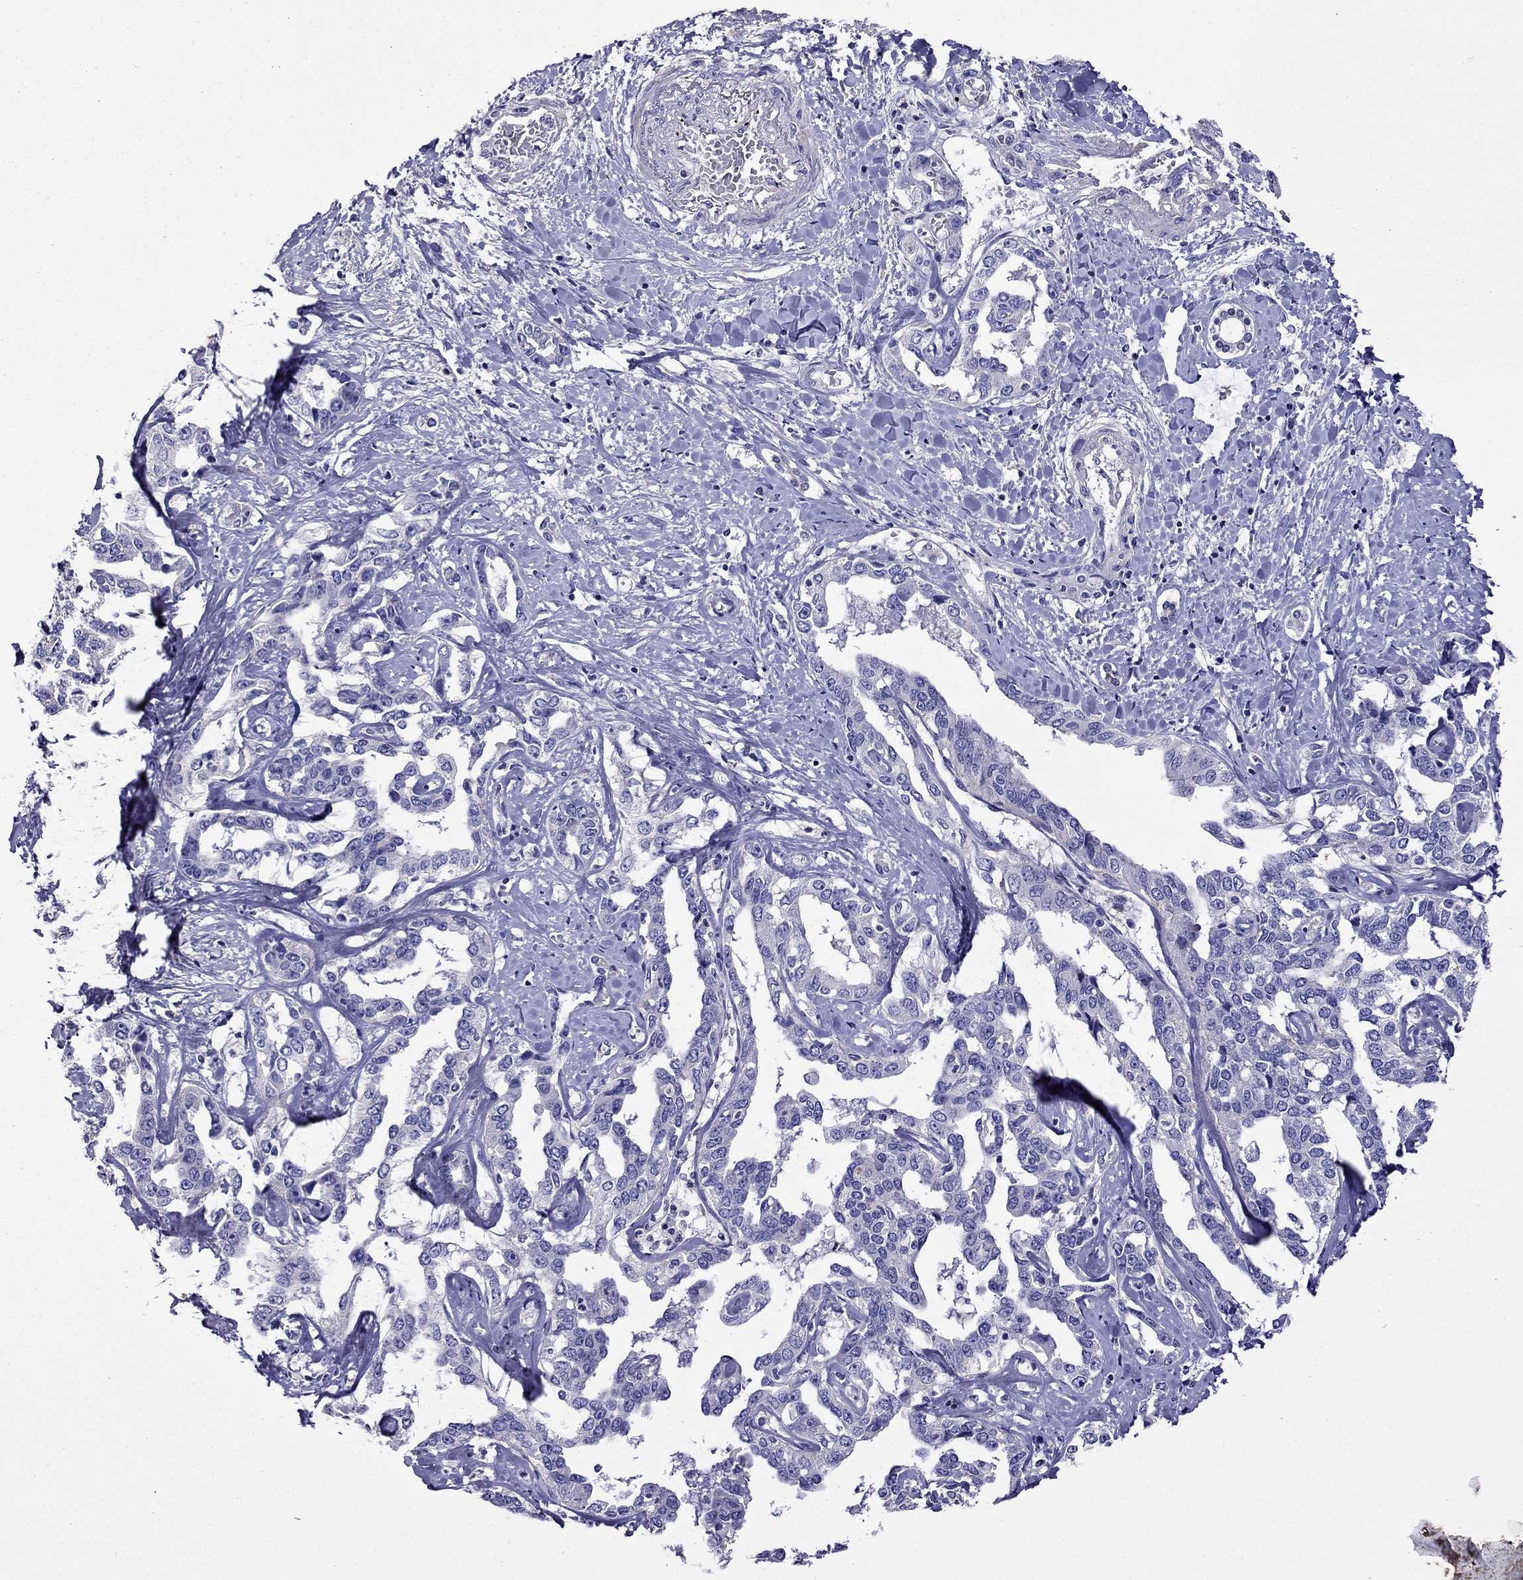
{"staining": {"intensity": "negative", "quantity": "none", "location": "none"}, "tissue": "liver cancer", "cell_type": "Tumor cells", "image_type": "cancer", "snomed": [{"axis": "morphology", "description": "Cholangiocarcinoma"}, {"axis": "topography", "description": "Liver"}], "caption": "Protein analysis of liver cancer displays no significant expression in tumor cells.", "gene": "STAR", "patient": {"sex": "male", "age": 59}}